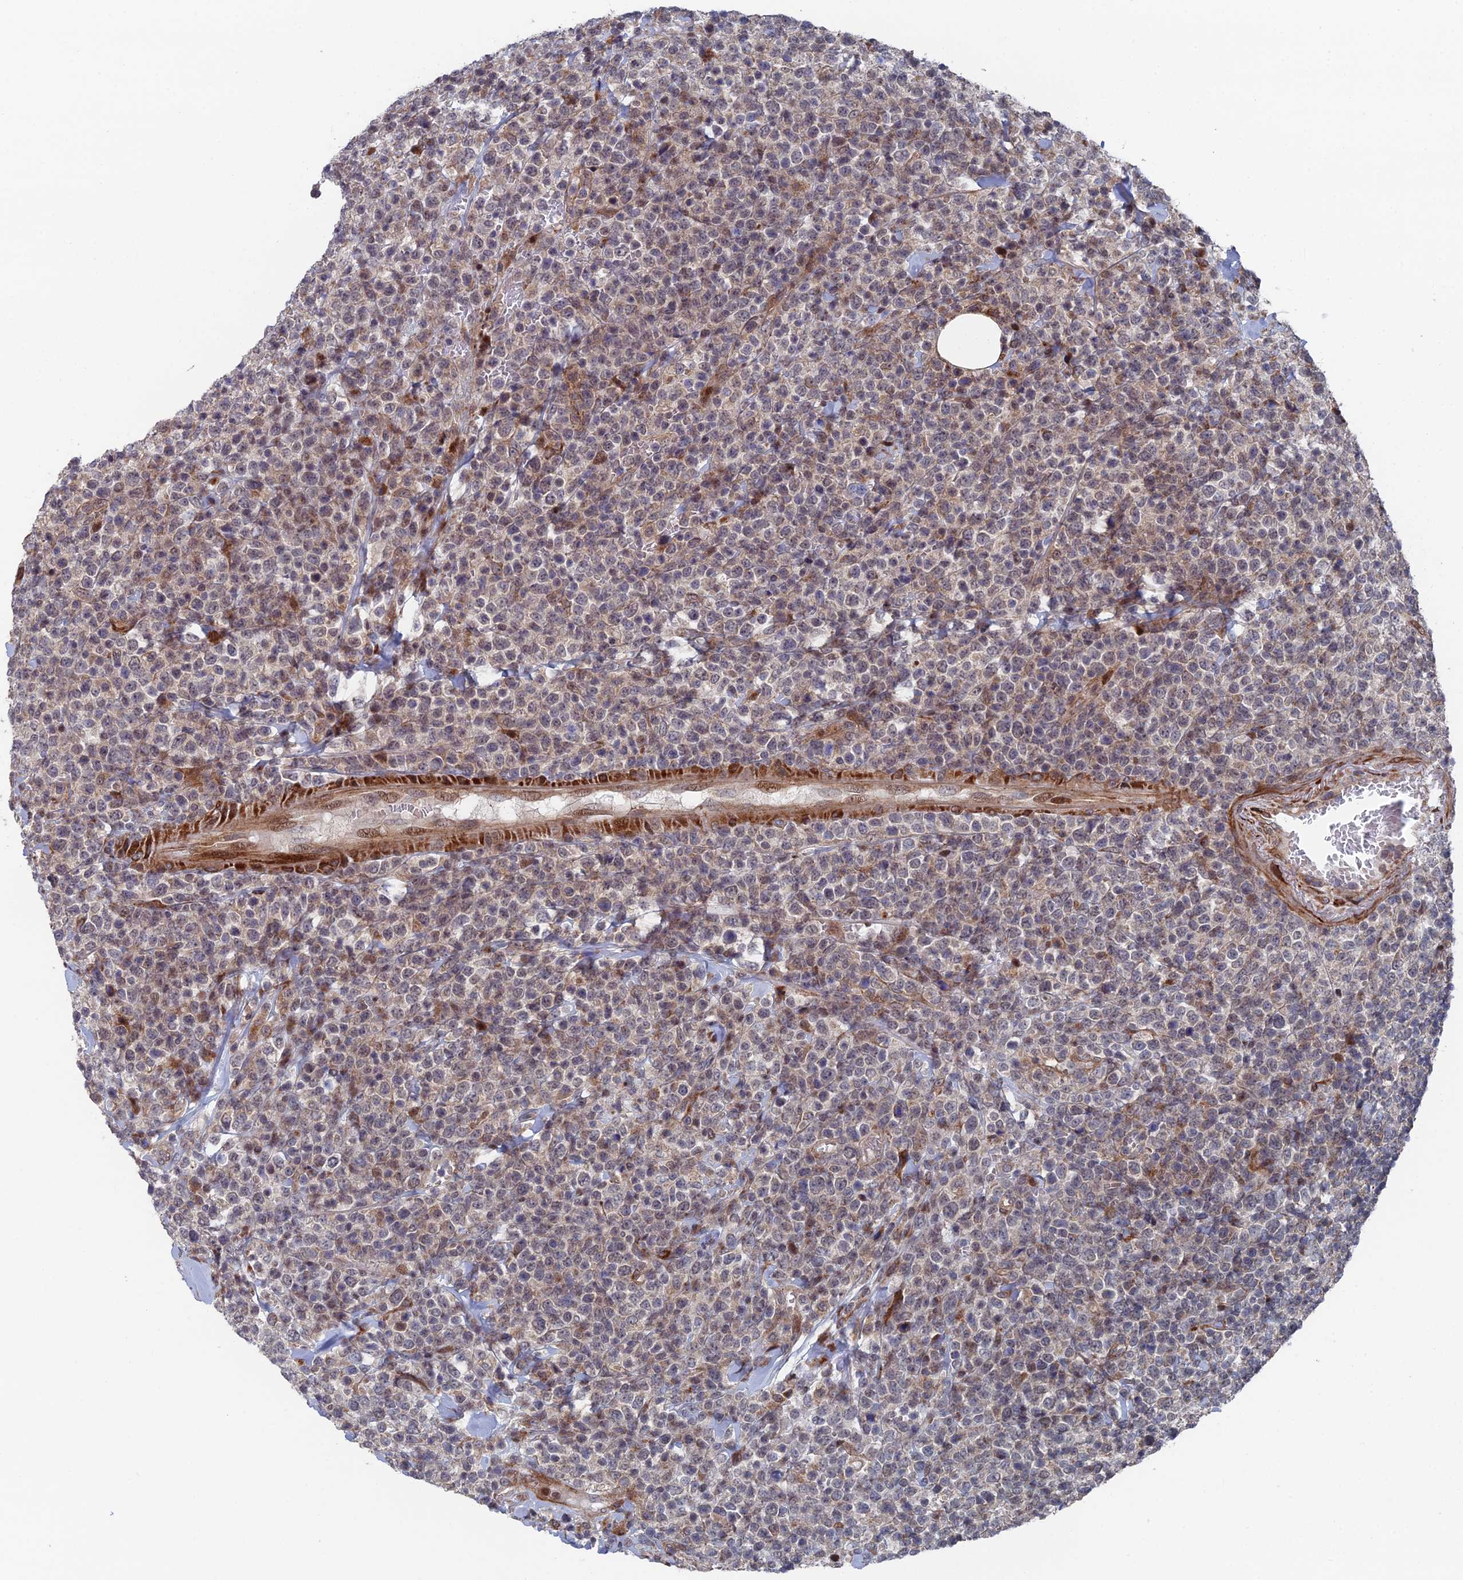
{"staining": {"intensity": "weak", "quantity": "<25%", "location": "cytoplasmic/membranous"}, "tissue": "lymphoma", "cell_type": "Tumor cells", "image_type": "cancer", "snomed": [{"axis": "morphology", "description": "Malignant lymphoma, non-Hodgkin's type, High grade"}, {"axis": "topography", "description": "Colon"}], "caption": "Photomicrograph shows no protein expression in tumor cells of lymphoma tissue. The staining is performed using DAB brown chromogen with nuclei counter-stained in using hematoxylin.", "gene": "GTF2IRD1", "patient": {"sex": "female", "age": 53}}